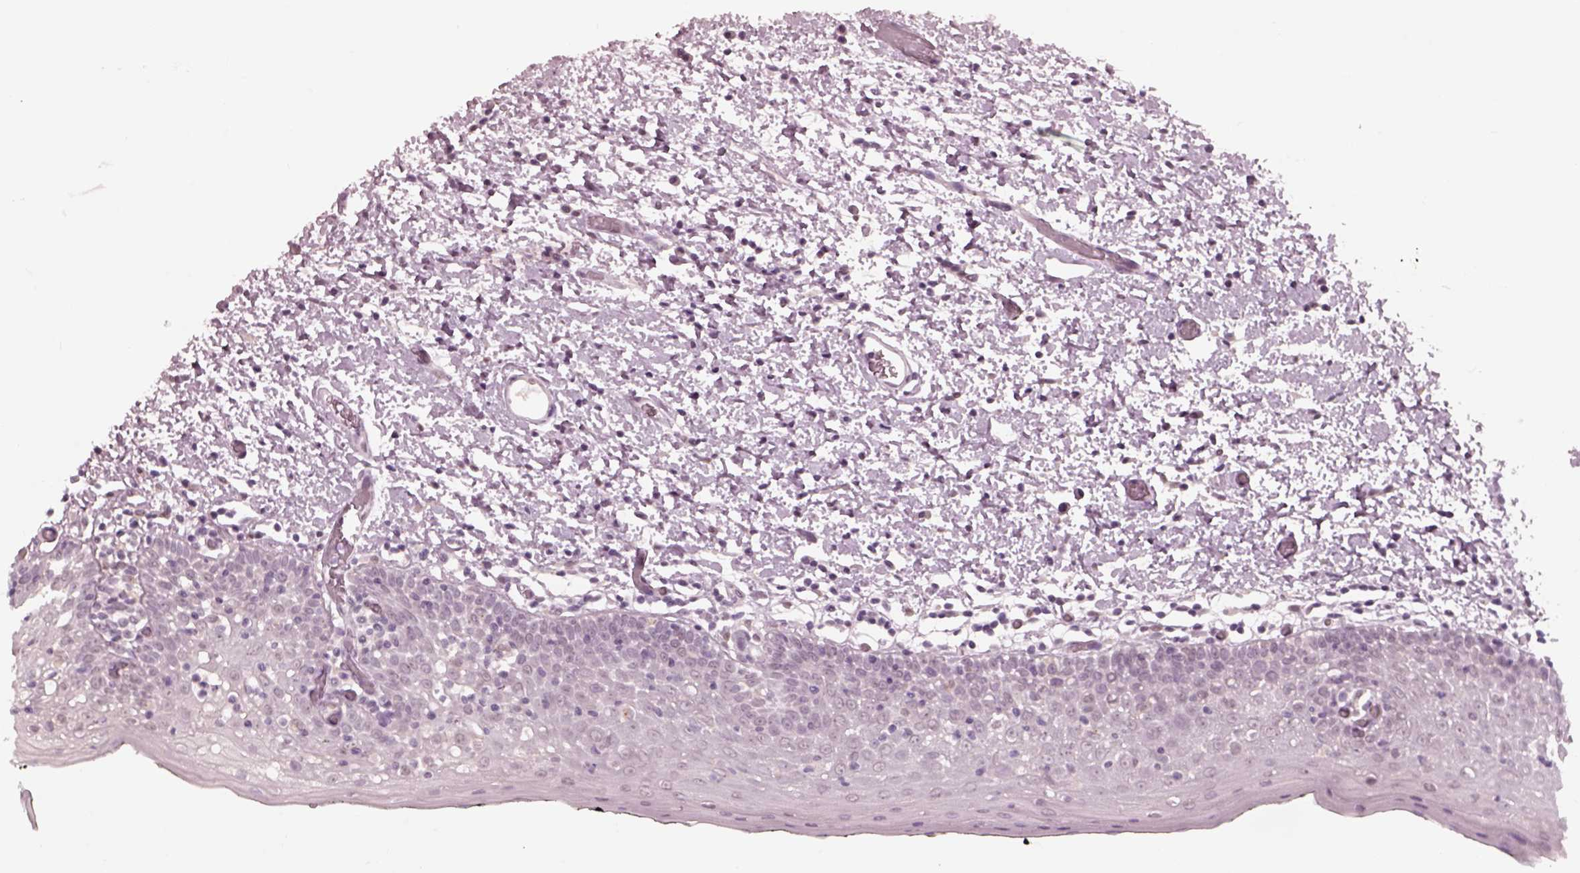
{"staining": {"intensity": "negative", "quantity": "none", "location": "none"}, "tissue": "oral mucosa", "cell_type": "Squamous epithelial cells", "image_type": "normal", "snomed": [{"axis": "morphology", "description": "Normal tissue, NOS"}, {"axis": "morphology", "description": "Squamous cell carcinoma, NOS"}, {"axis": "topography", "description": "Oral tissue"}, {"axis": "topography", "description": "Head-Neck"}], "caption": "Immunohistochemistry (IHC) of normal oral mucosa reveals no expression in squamous epithelial cells. (DAB immunohistochemistry (IHC) visualized using brightfield microscopy, high magnification).", "gene": "GARIN4", "patient": {"sex": "male", "age": 69}}